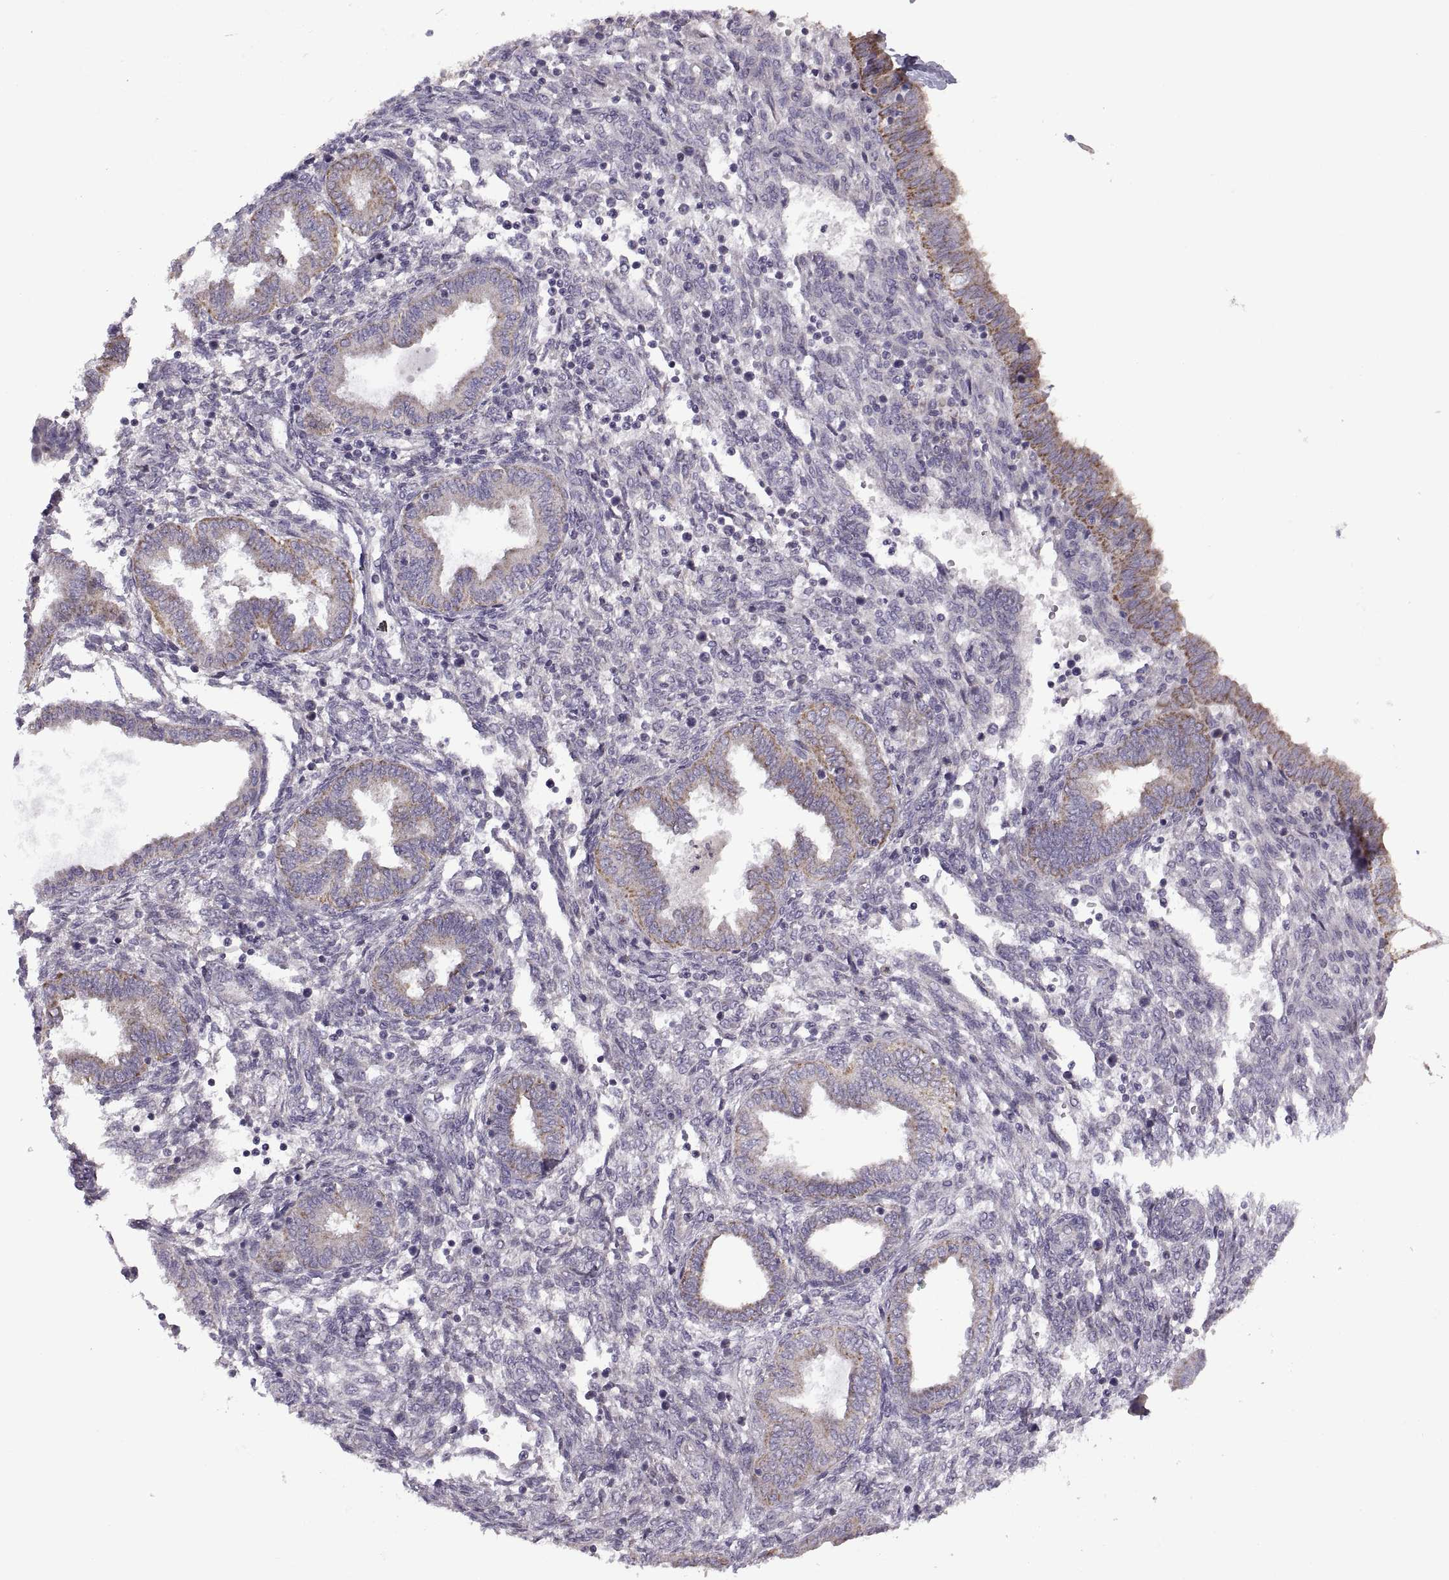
{"staining": {"intensity": "negative", "quantity": "none", "location": "none"}, "tissue": "endometrium", "cell_type": "Cells in endometrial stroma", "image_type": "normal", "snomed": [{"axis": "morphology", "description": "Normal tissue, NOS"}, {"axis": "topography", "description": "Endometrium"}], "caption": "High magnification brightfield microscopy of benign endometrium stained with DAB (brown) and counterstained with hematoxylin (blue): cells in endometrial stroma show no significant positivity. (Stains: DAB immunohistochemistry with hematoxylin counter stain, Microscopy: brightfield microscopy at high magnification).", "gene": "PIERCE1", "patient": {"sex": "female", "age": 42}}